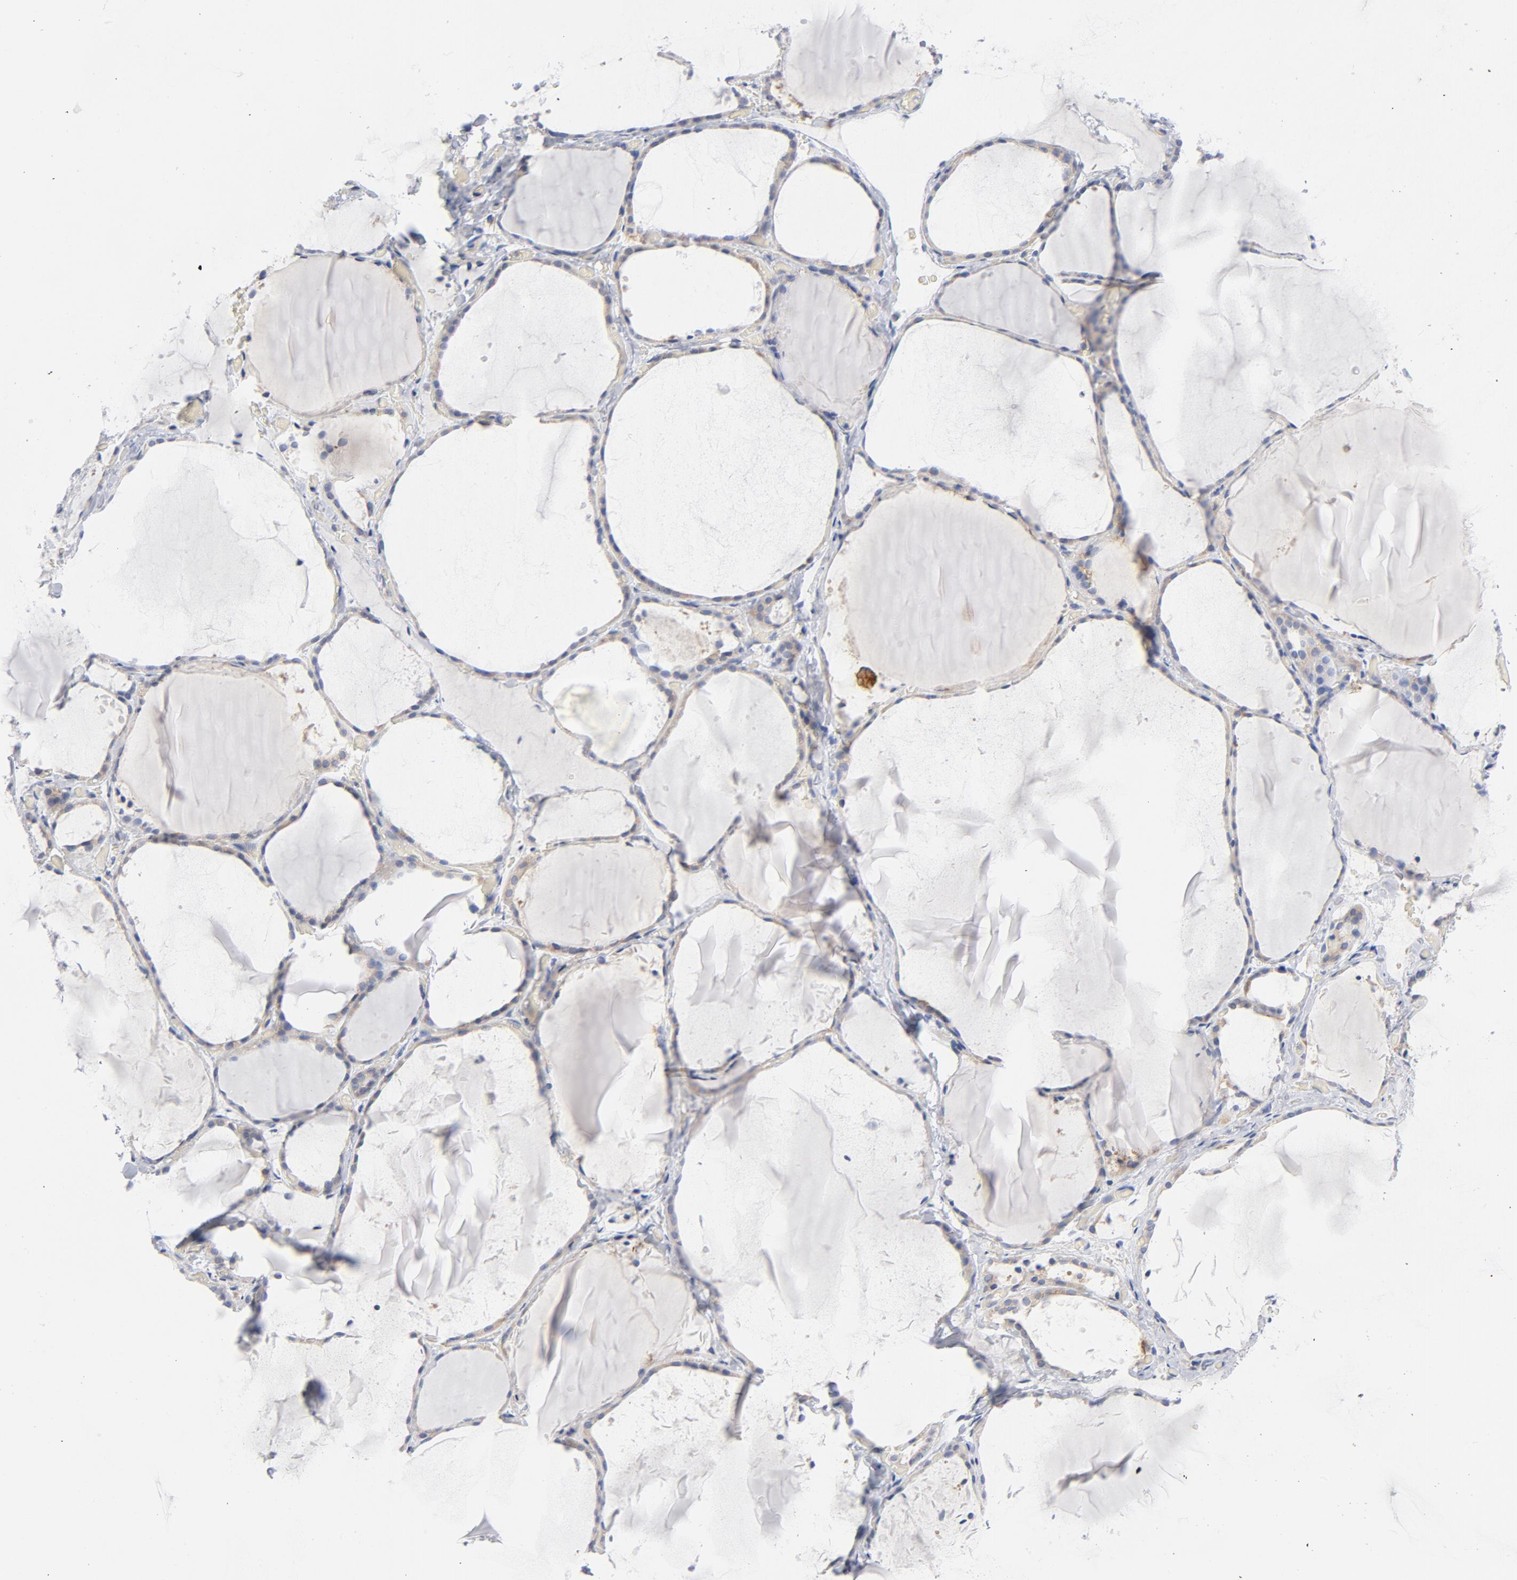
{"staining": {"intensity": "moderate", "quantity": "<25%", "location": "cytoplasmic/membranous"}, "tissue": "thyroid gland", "cell_type": "Glandular cells", "image_type": "normal", "snomed": [{"axis": "morphology", "description": "Normal tissue, NOS"}, {"axis": "topography", "description": "Thyroid gland"}], "caption": "IHC (DAB) staining of normal human thyroid gland demonstrates moderate cytoplasmic/membranous protein positivity in approximately <25% of glandular cells.", "gene": "CD86", "patient": {"sex": "female", "age": 22}}